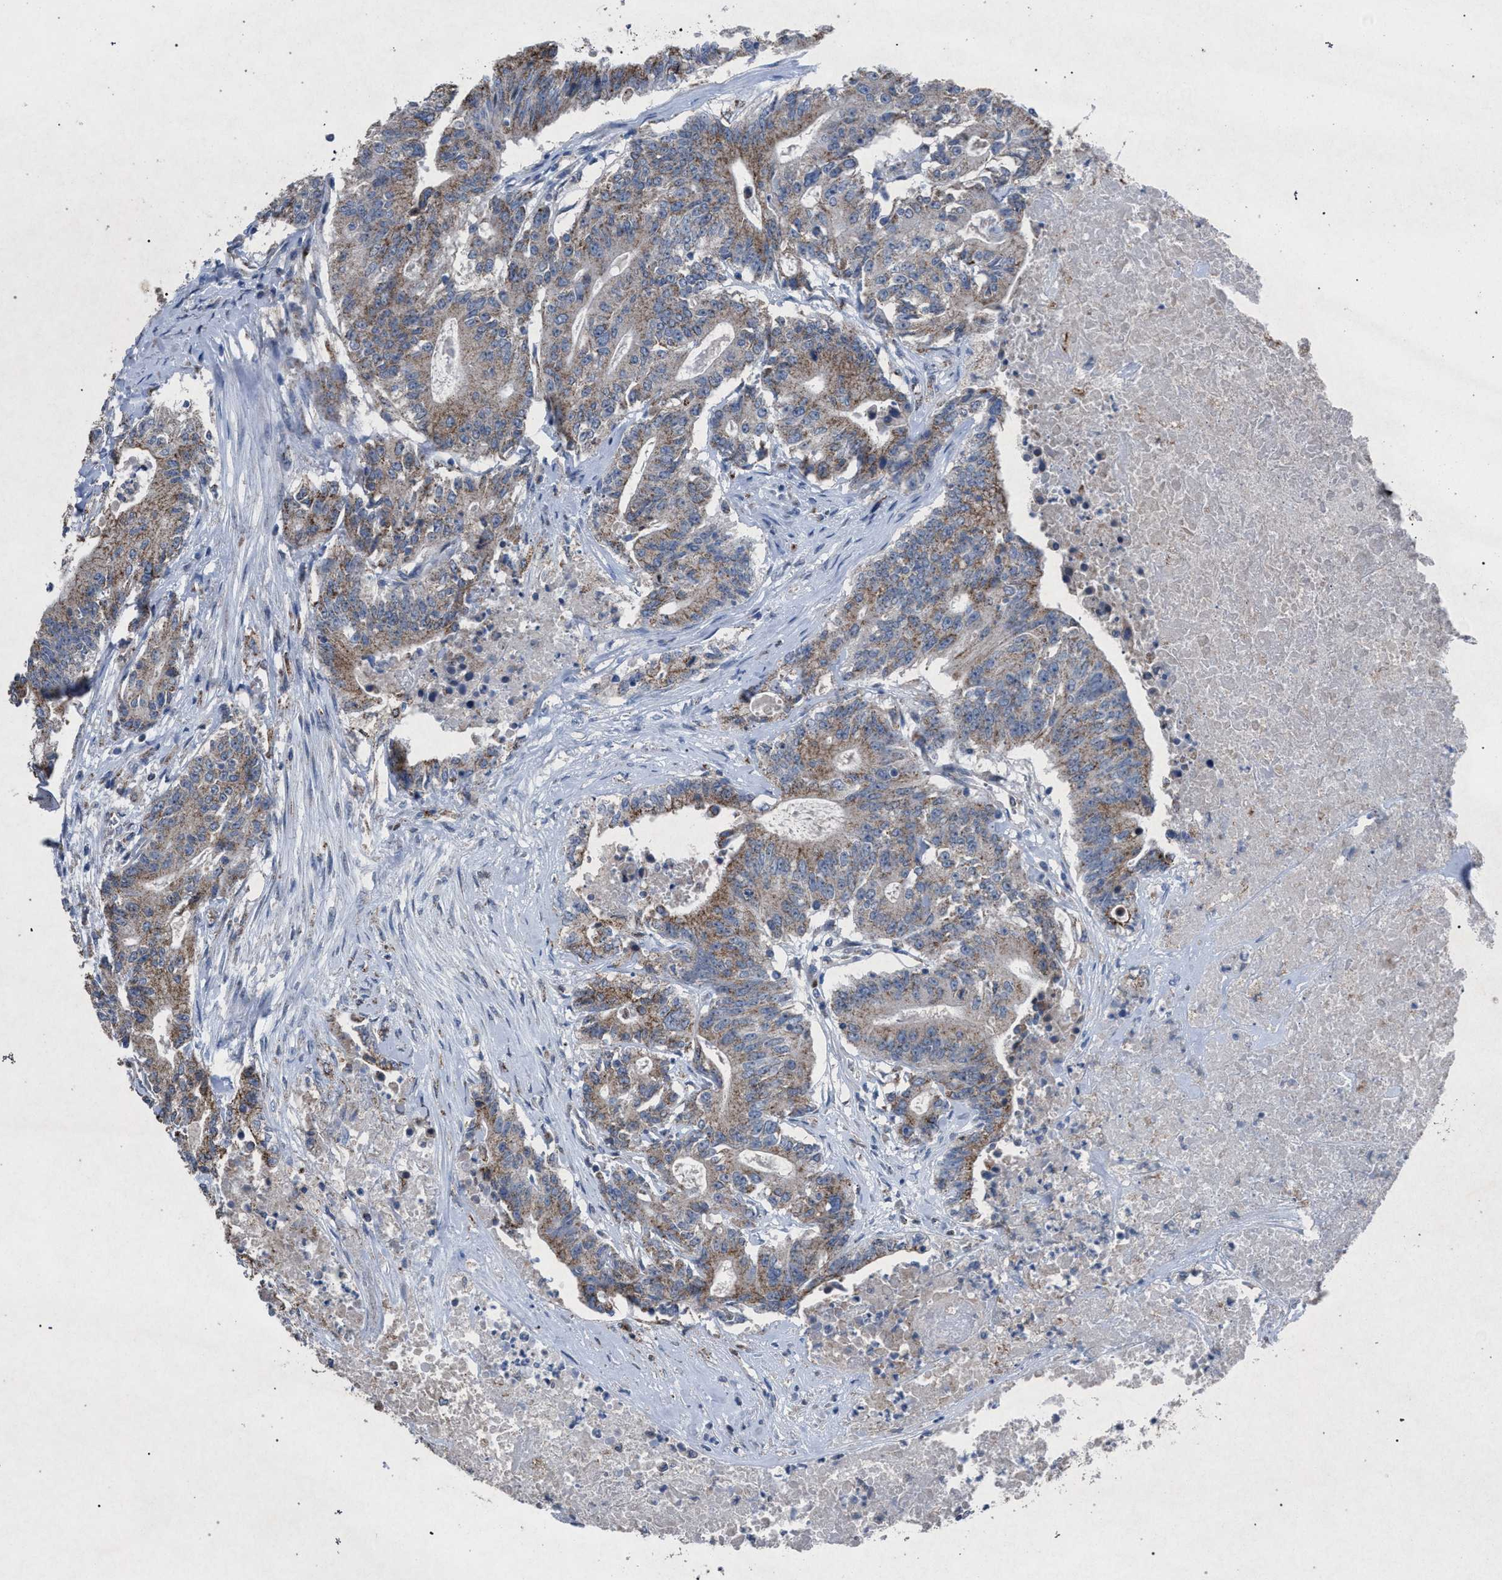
{"staining": {"intensity": "weak", "quantity": ">75%", "location": "cytoplasmic/membranous"}, "tissue": "colorectal cancer", "cell_type": "Tumor cells", "image_type": "cancer", "snomed": [{"axis": "morphology", "description": "Adenocarcinoma, NOS"}, {"axis": "topography", "description": "Colon"}], "caption": "This histopathology image demonstrates immunohistochemistry (IHC) staining of human colorectal adenocarcinoma, with low weak cytoplasmic/membranous staining in approximately >75% of tumor cells.", "gene": "HSD17B4", "patient": {"sex": "female", "age": 77}}